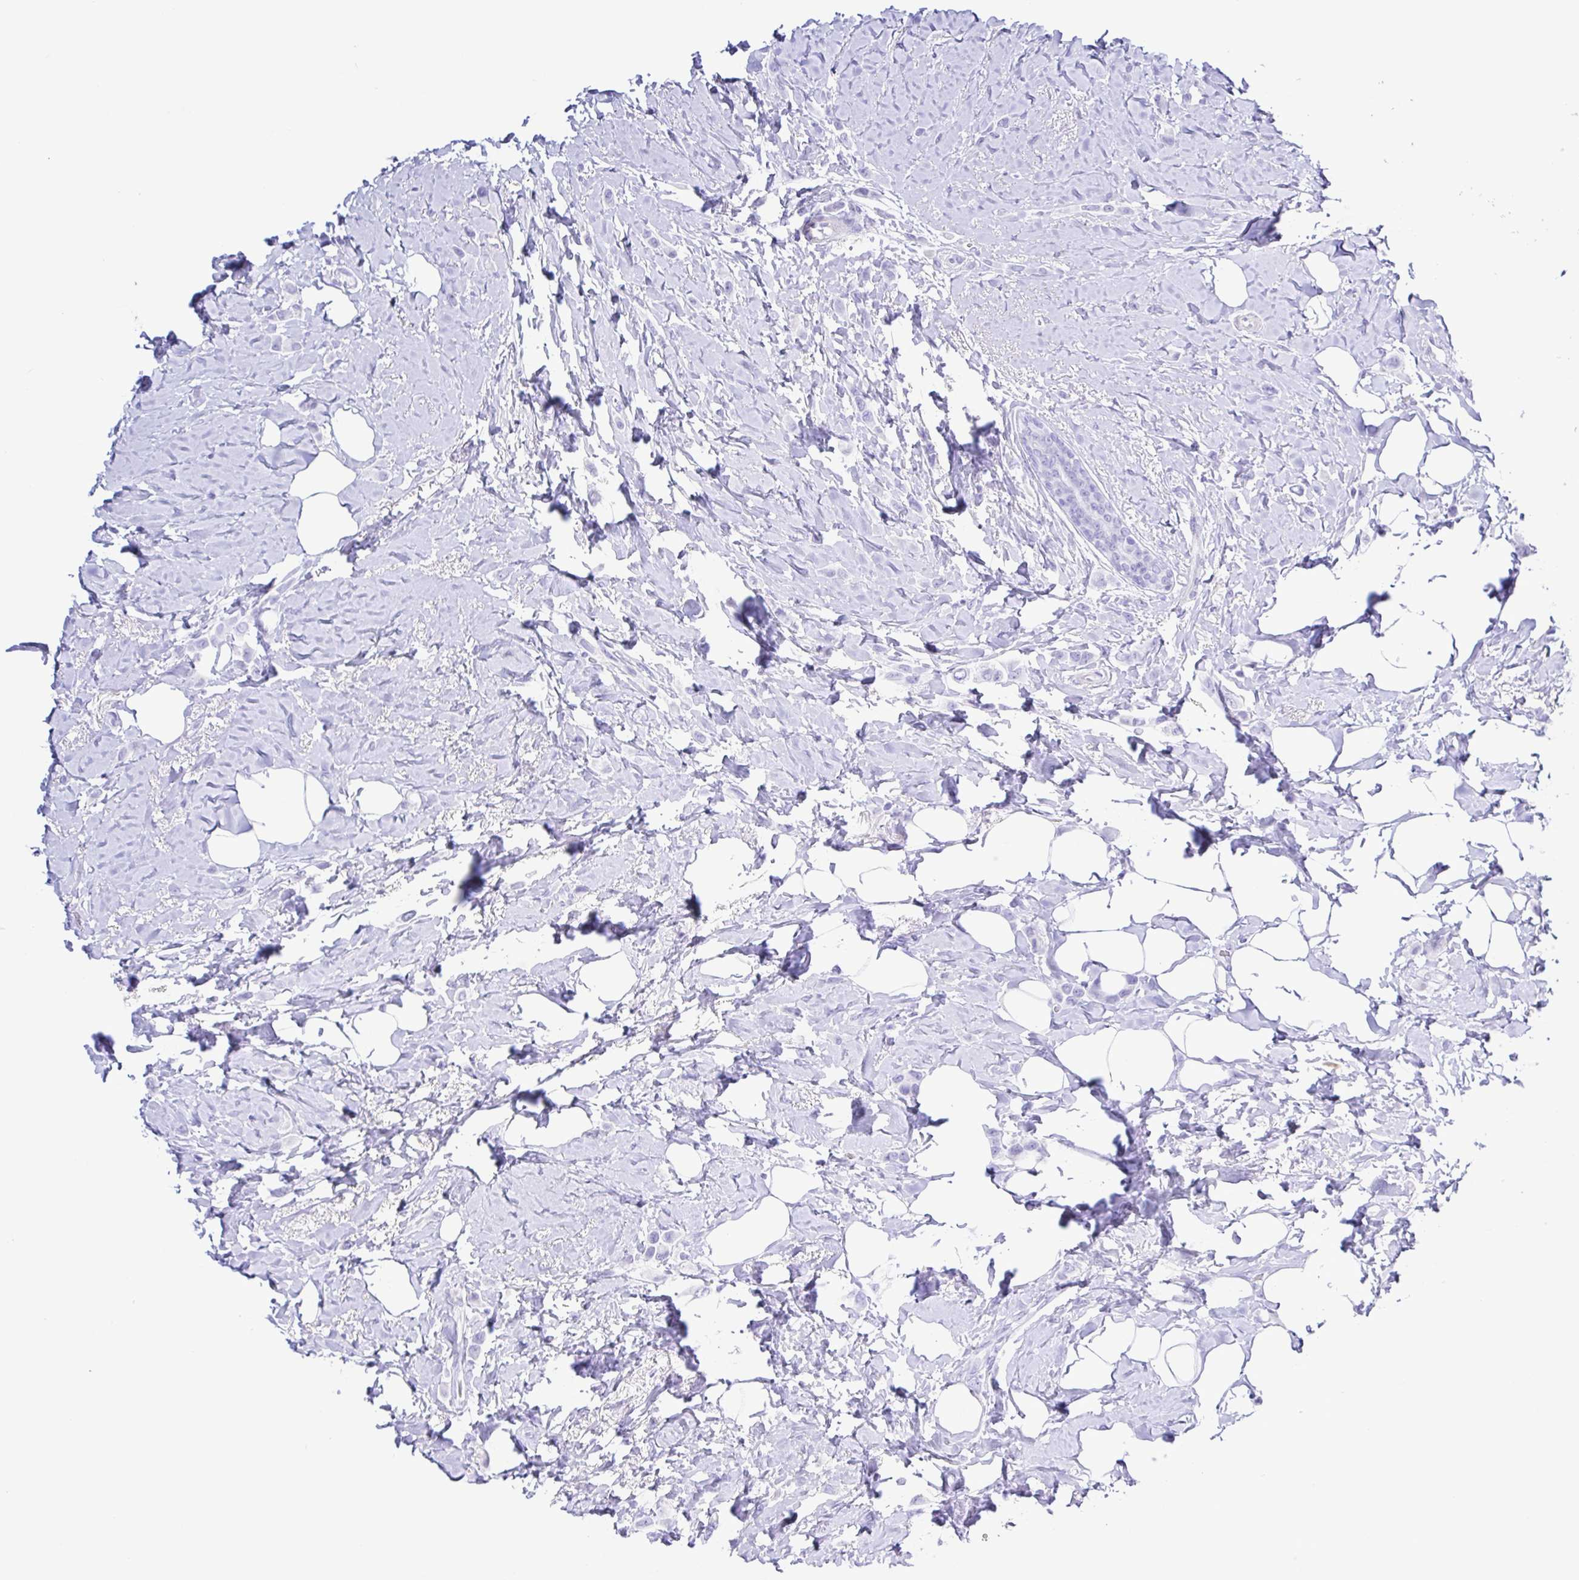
{"staining": {"intensity": "negative", "quantity": "none", "location": "none"}, "tissue": "breast cancer", "cell_type": "Tumor cells", "image_type": "cancer", "snomed": [{"axis": "morphology", "description": "Lobular carcinoma"}, {"axis": "topography", "description": "Breast"}], "caption": "Immunohistochemistry micrograph of breast cancer stained for a protein (brown), which demonstrates no positivity in tumor cells.", "gene": "GPR17", "patient": {"sex": "female", "age": 66}}